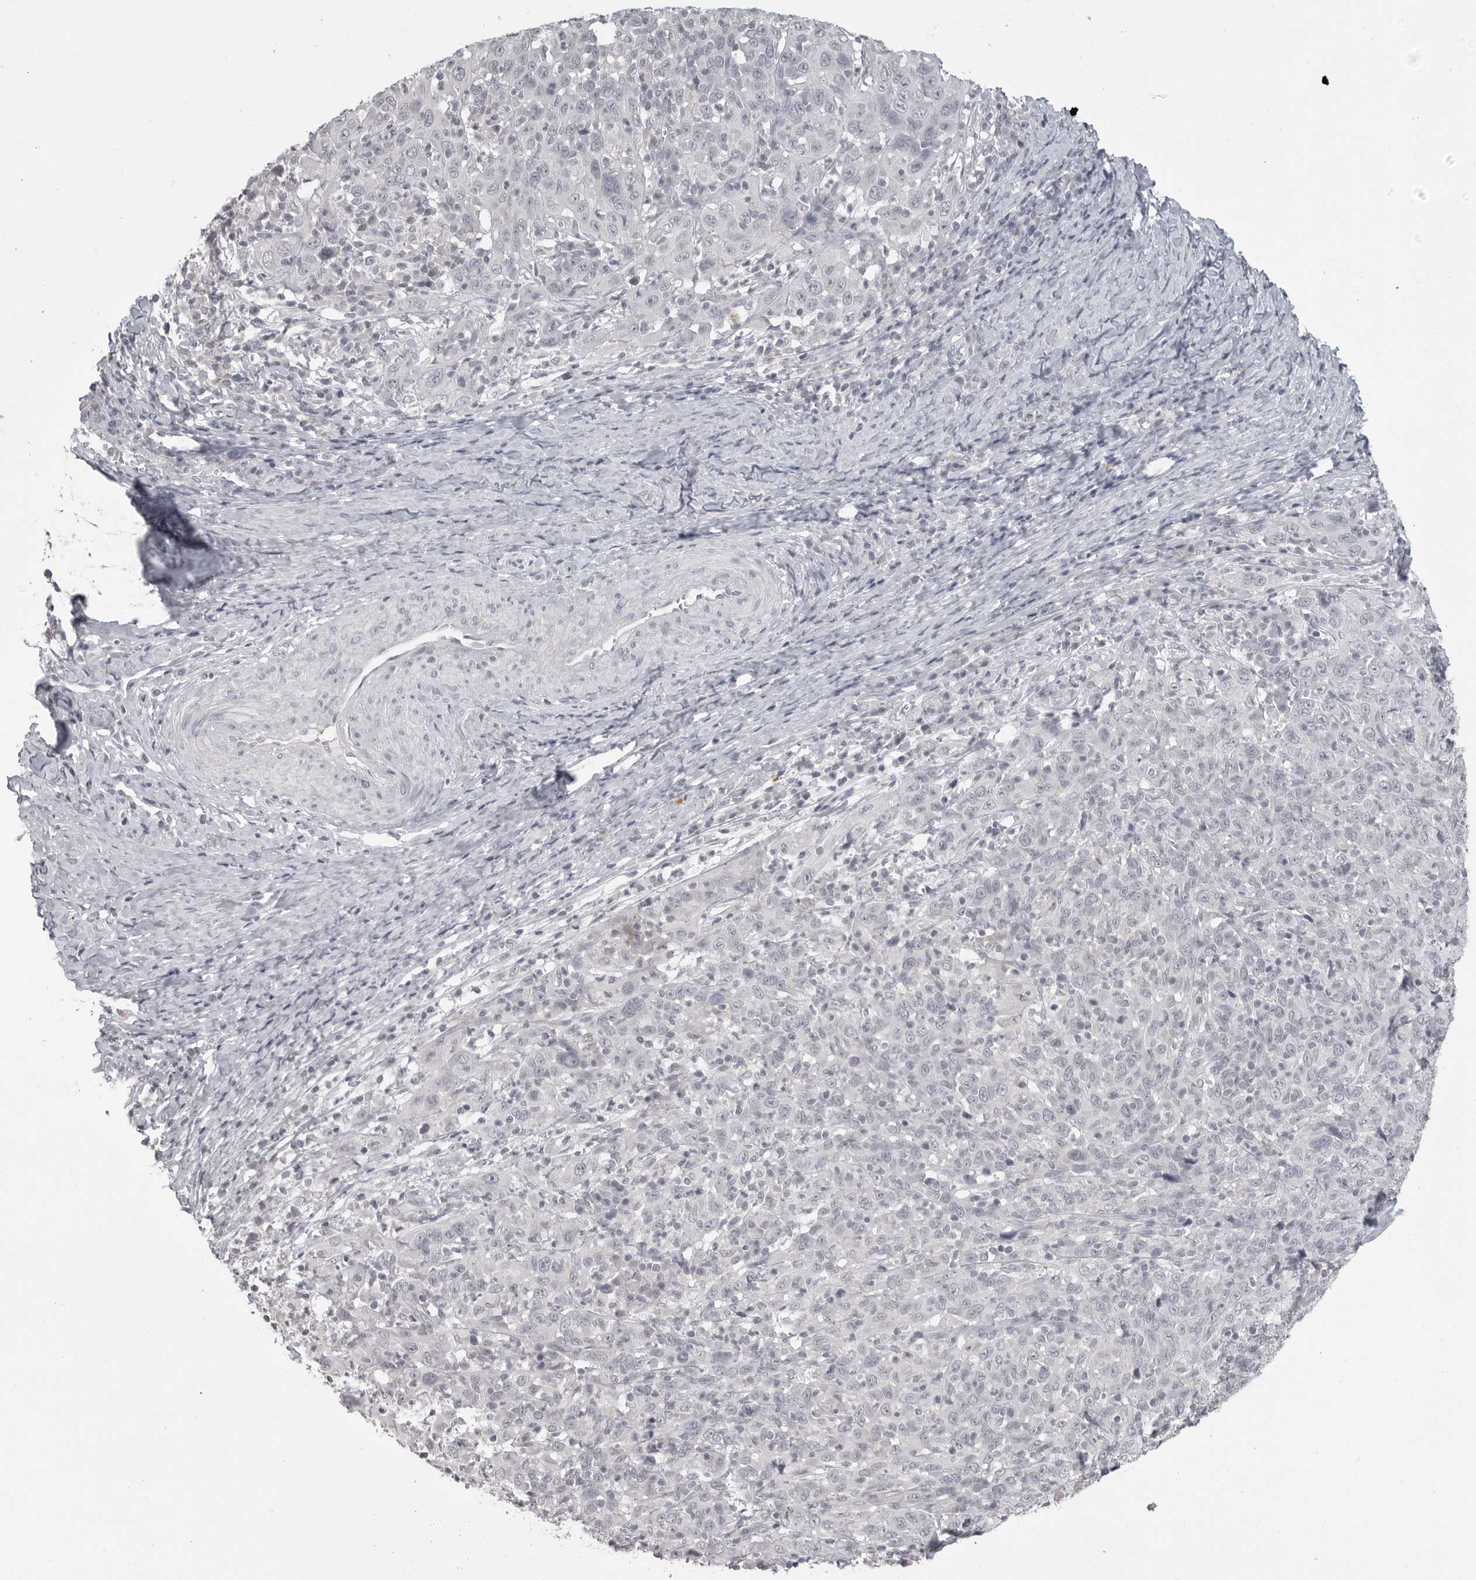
{"staining": {"intensity": "negative", "quantity": "none", "location": "none"}, "tissue": "cervical cancer", "cell_type": "Tumor cells", "image_type": "cancer", "snomed": [{"axis": "morphology", "description": "Squamous cell carcinoma, NOS"}, {"axis": "topography", "description": "Cervix"}], "caption": "DAB (3,3'-diaminobenzidine) immunohistochemical staining of human squamous cell carcinoma (cervical) shows no significant staining in tumor cells.", "gene": "PRSS1", "patient": {"sex": "female", "age": 46}}